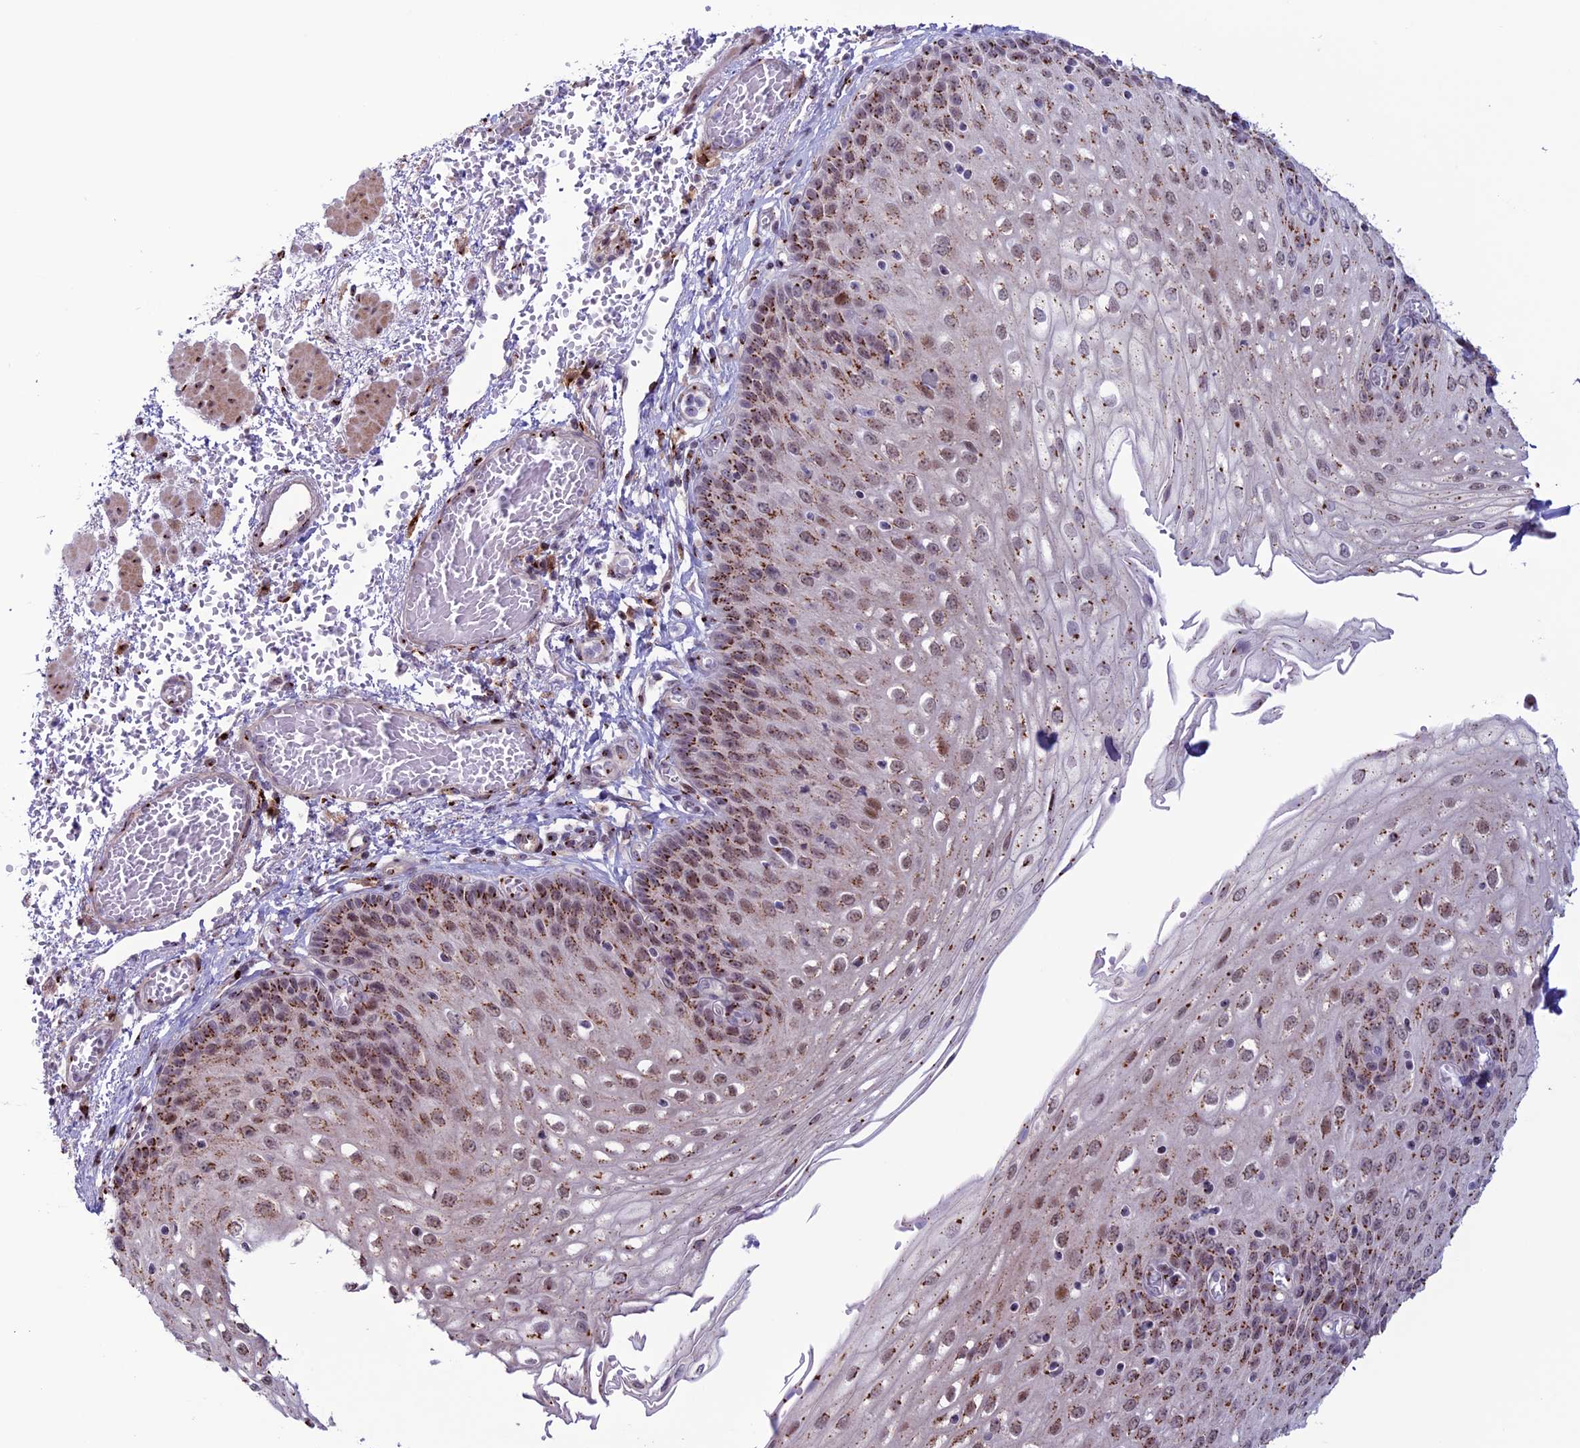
{"staining": {"intensity": "strong", "quantity": "25%-75%", "location": "cytoplasmic/membranous,nuclear"}, "tissue": "esophagus", "cell_type": "Squamous epithelial cells", "image_type": "normal", "snomed": [{"axis": "morphology", "description": "Normal tissue, NOS"}, {"axis": "topography", "description": "Esophagus"}], "caption": "Esophagus was stained to show a protein in brown. There is high levels of strong cytoplasmic/membranous,nuclear positivity in about 25%-75% of squamous epithelial cells.", "gene": "PLEKHA4", "patient": {"sex": "male", "age": 81}}